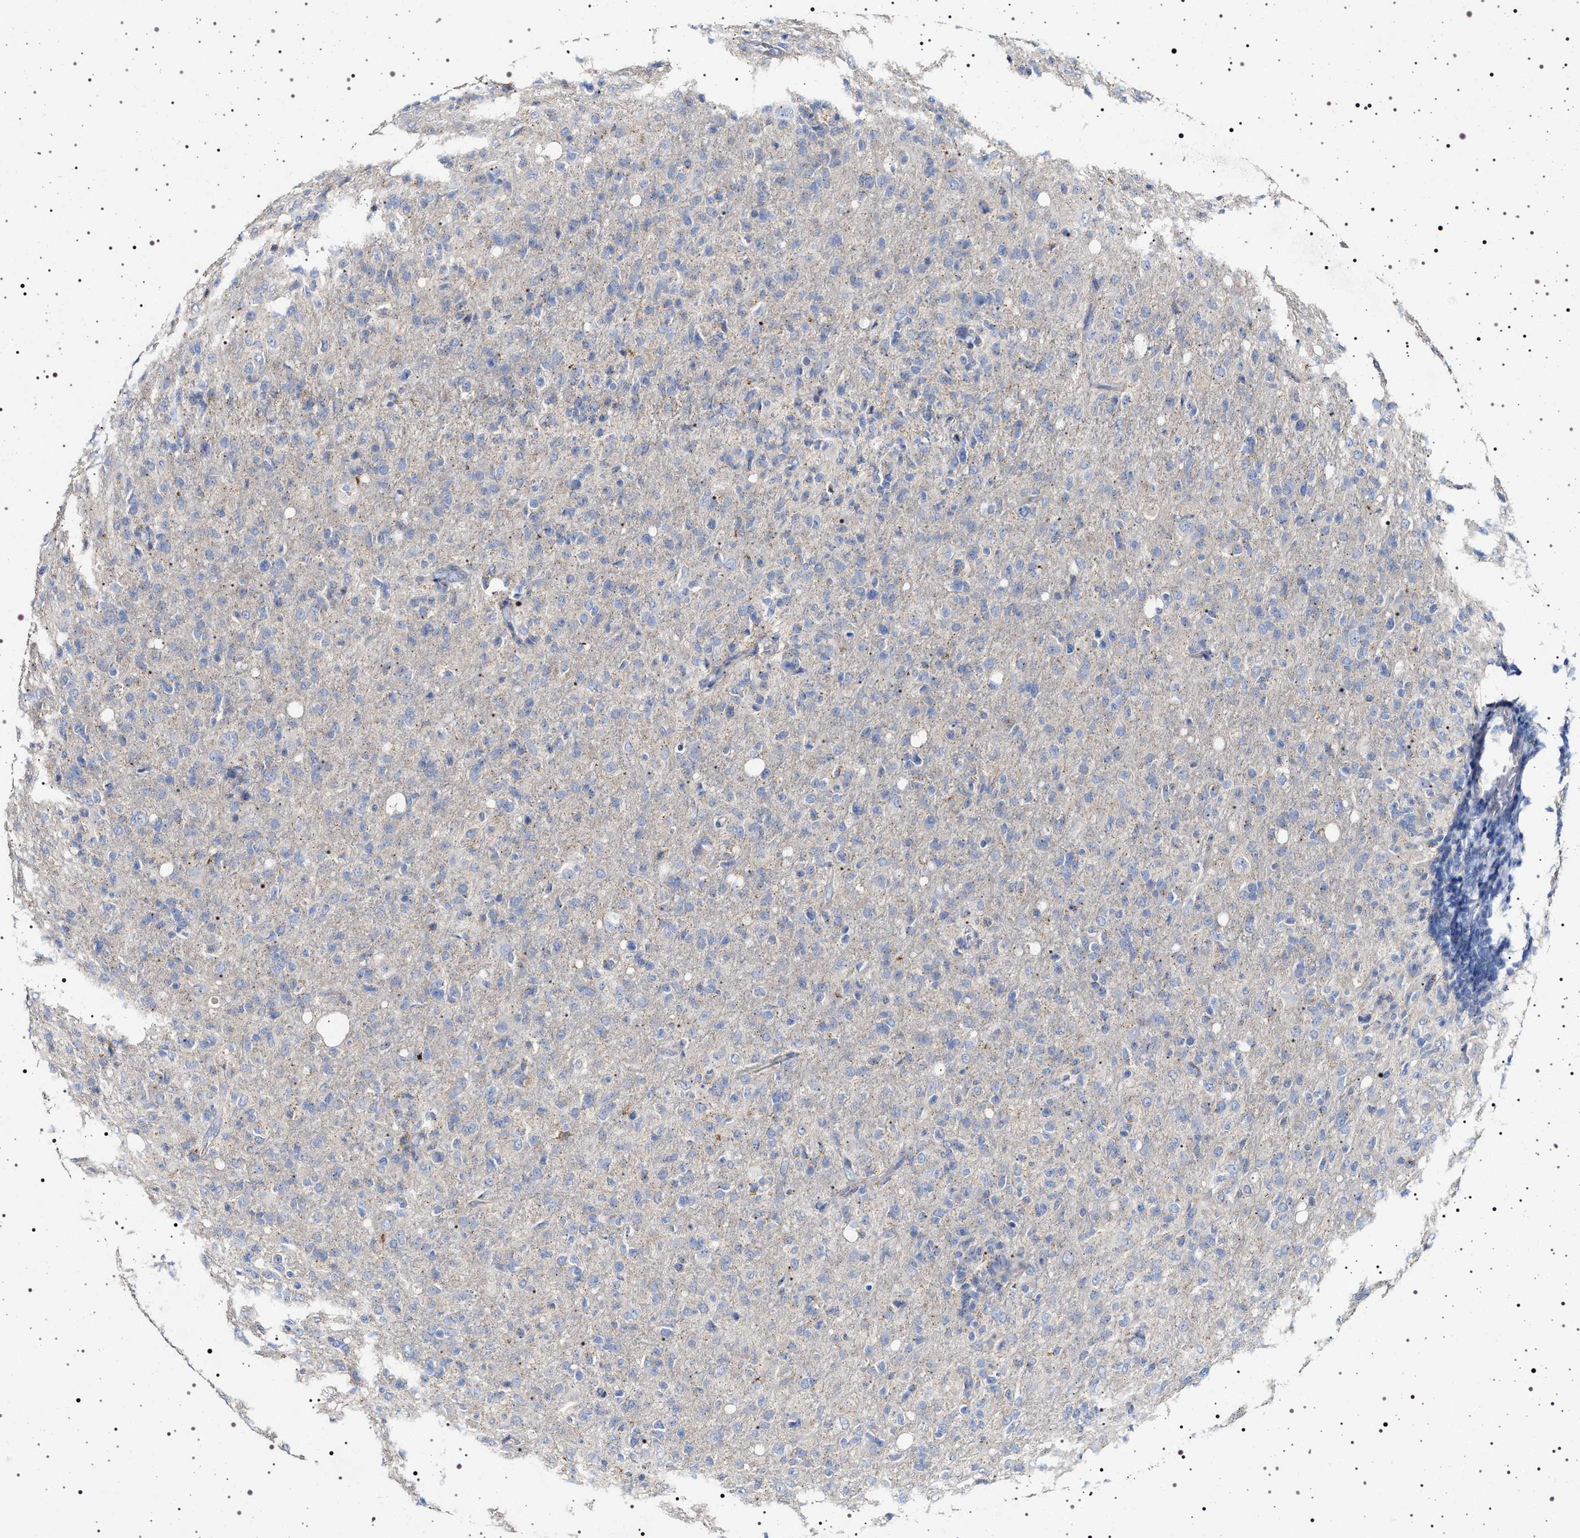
{"staining": {"intensity": "negative", "quantity": "none", "location": "none"}, "tissue": "glioma", "cell_type": "Tumor cells", "image_type": "cancer", "snomed": [{"axis": "morphology", "description": "Glioma, malignant, High grade"}, {"axis": "topography", "description": "Brain"}], "caption": "Immunohistochemistry (IHC) of glioma exhibits no staining in tumor cells.", "gene": "NAALADL2", "patient": {"sex": "female", "age": 57}}